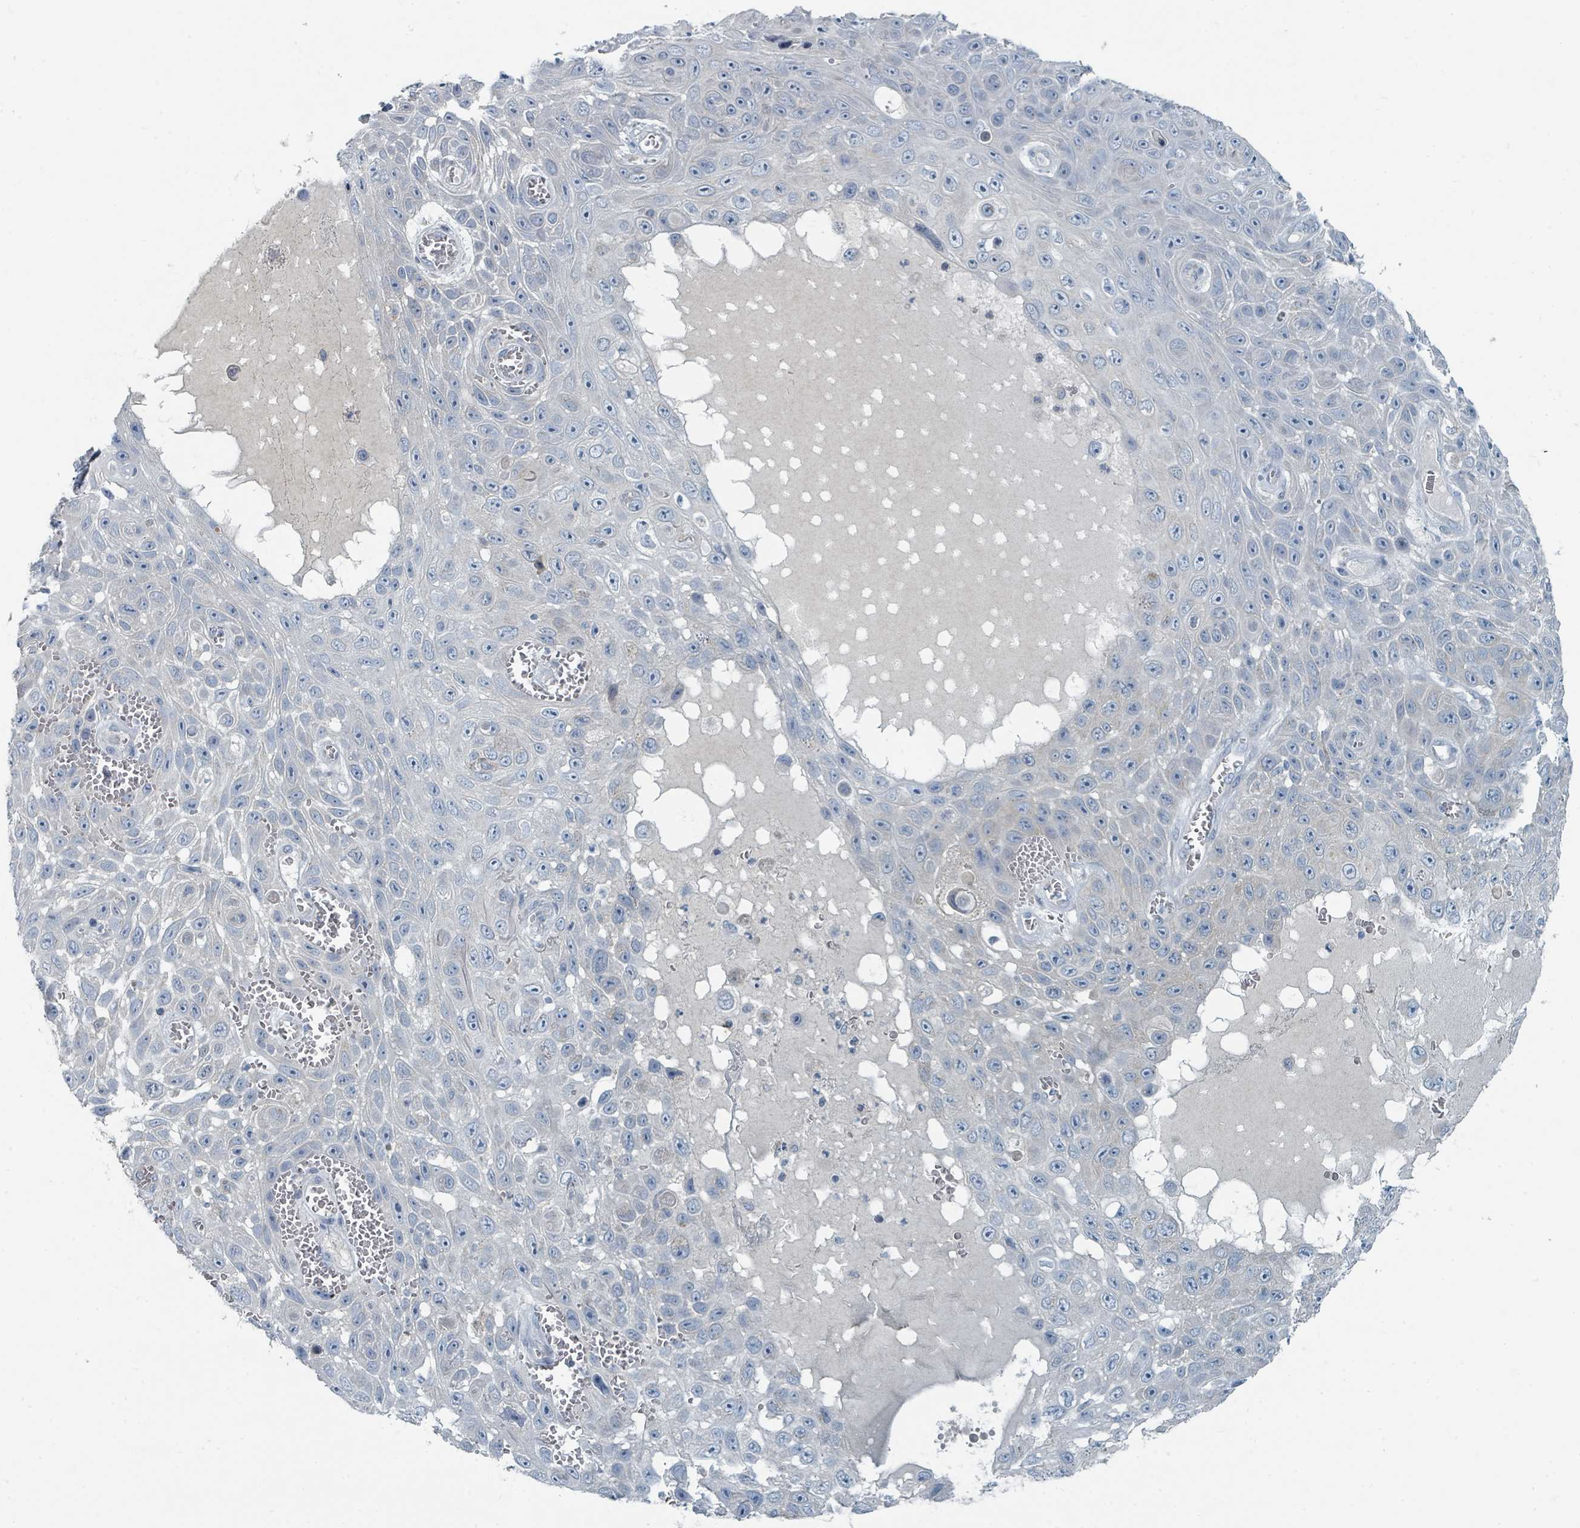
{"staining": {"intensity": "negative", "quantity": "none", "location": "none"}, "tissue": "skin cancer", "cell_type": "Tumor cells", "image_type": "cancer", "snomed": [{"axis": "morphology", "description": "Squamous cell carcinoma, NOS"}, {"axis": "topography", "description": "Skin"}], "caption": "High power microscopy micrograph of an IHC micrograph of skin squamous cell carcinoma, revealing no significant positivity in tumor cells.", "gene": "RASA4", "patient": {"sex": "male", "age": 82}}